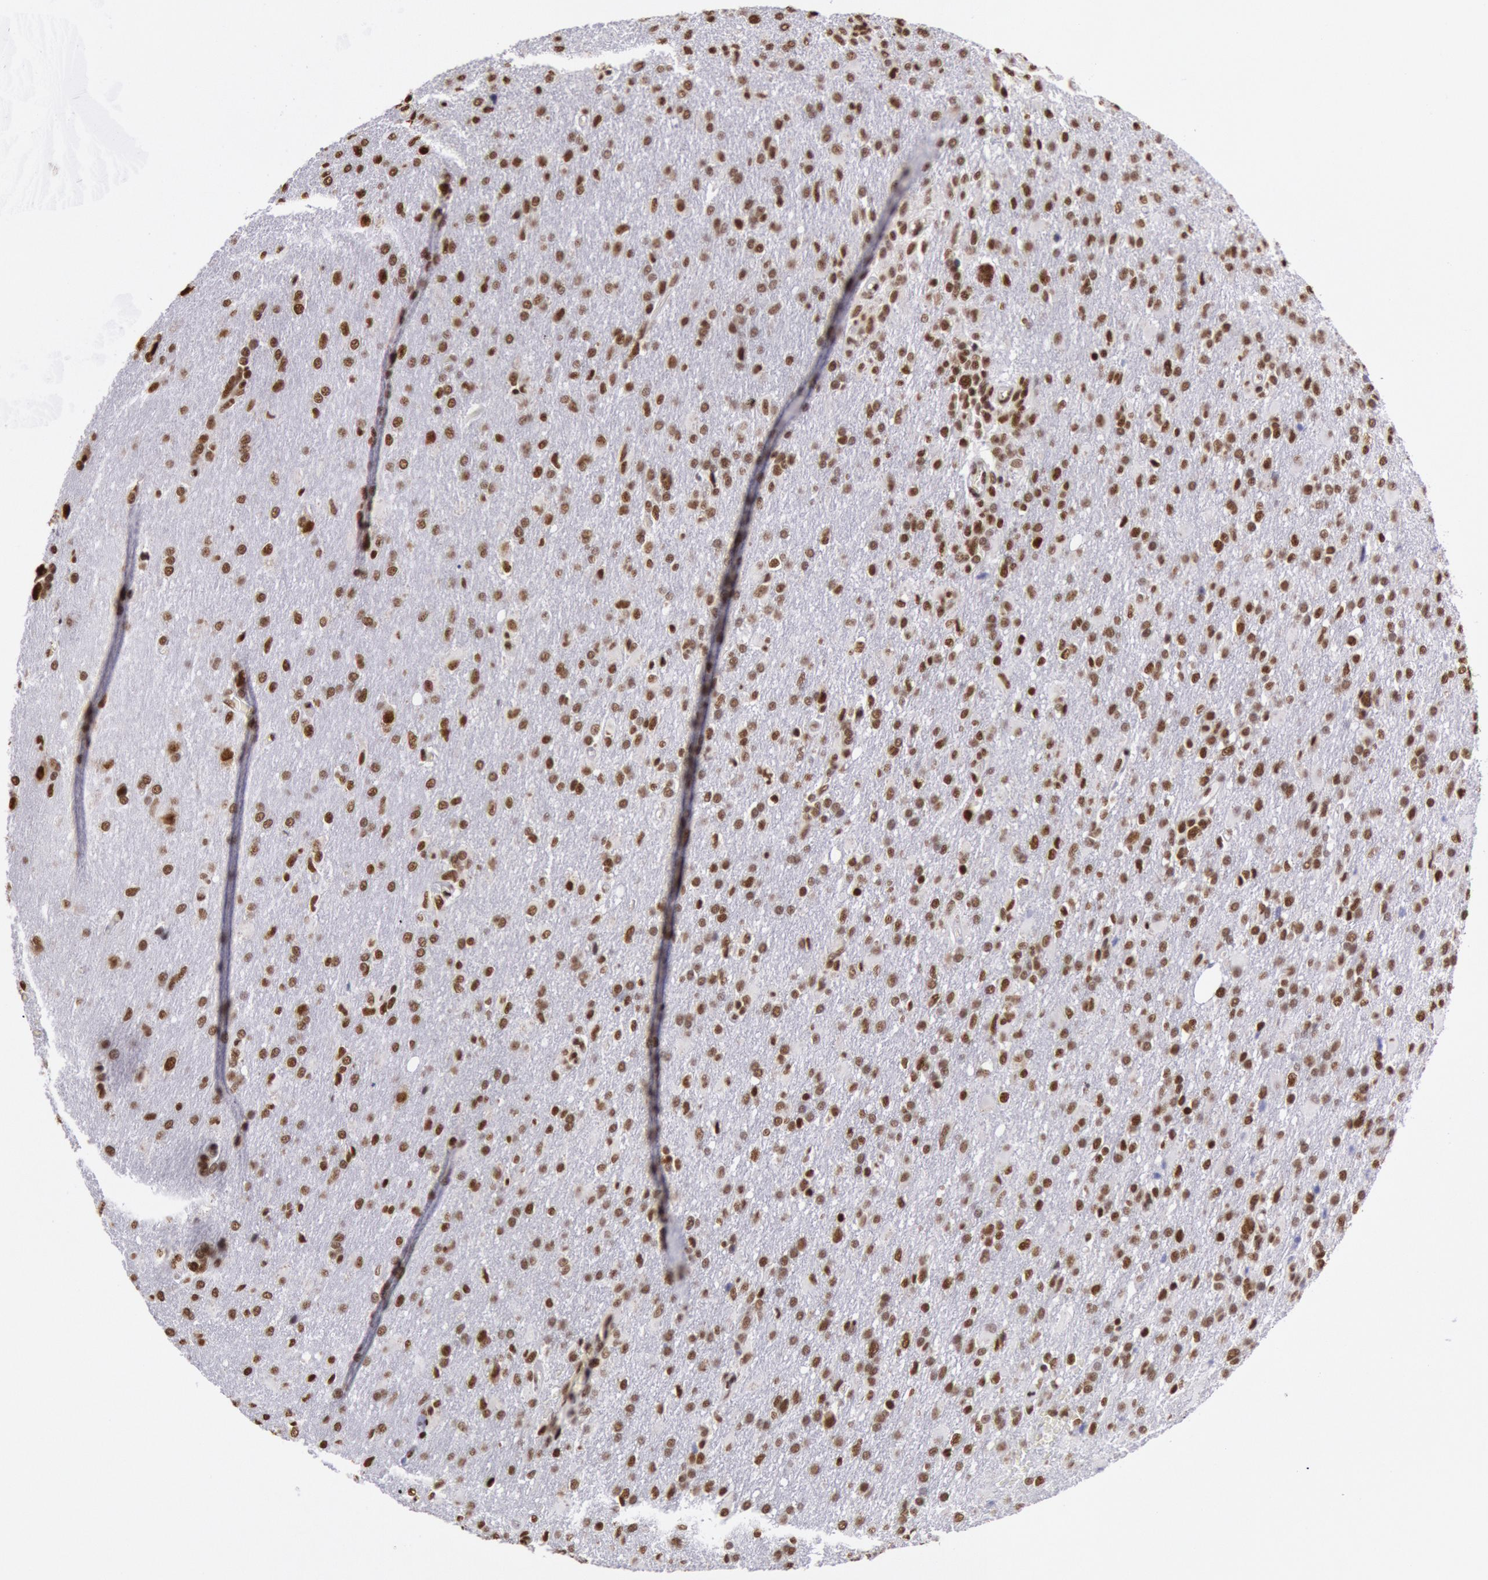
{"staining": {"intensity": "strong", "quantity": ">75%", "location": "nuclear"}, "tissue": "glioma", "cell_type": "Tumor cells", "image_type": "cancer", "snomed": [{"axis": "morphology", "description": "Glioma, malignant, High grade"}, {"axis": "topography", "description": "Brain"}], "caption": "Brown immunohistochemical staining in glioma demonstrates strong nuclear staining in about >75% of tumor cells.", "gene": "HNRNPH2", "patient": {"sex": "male", "age": 68}}